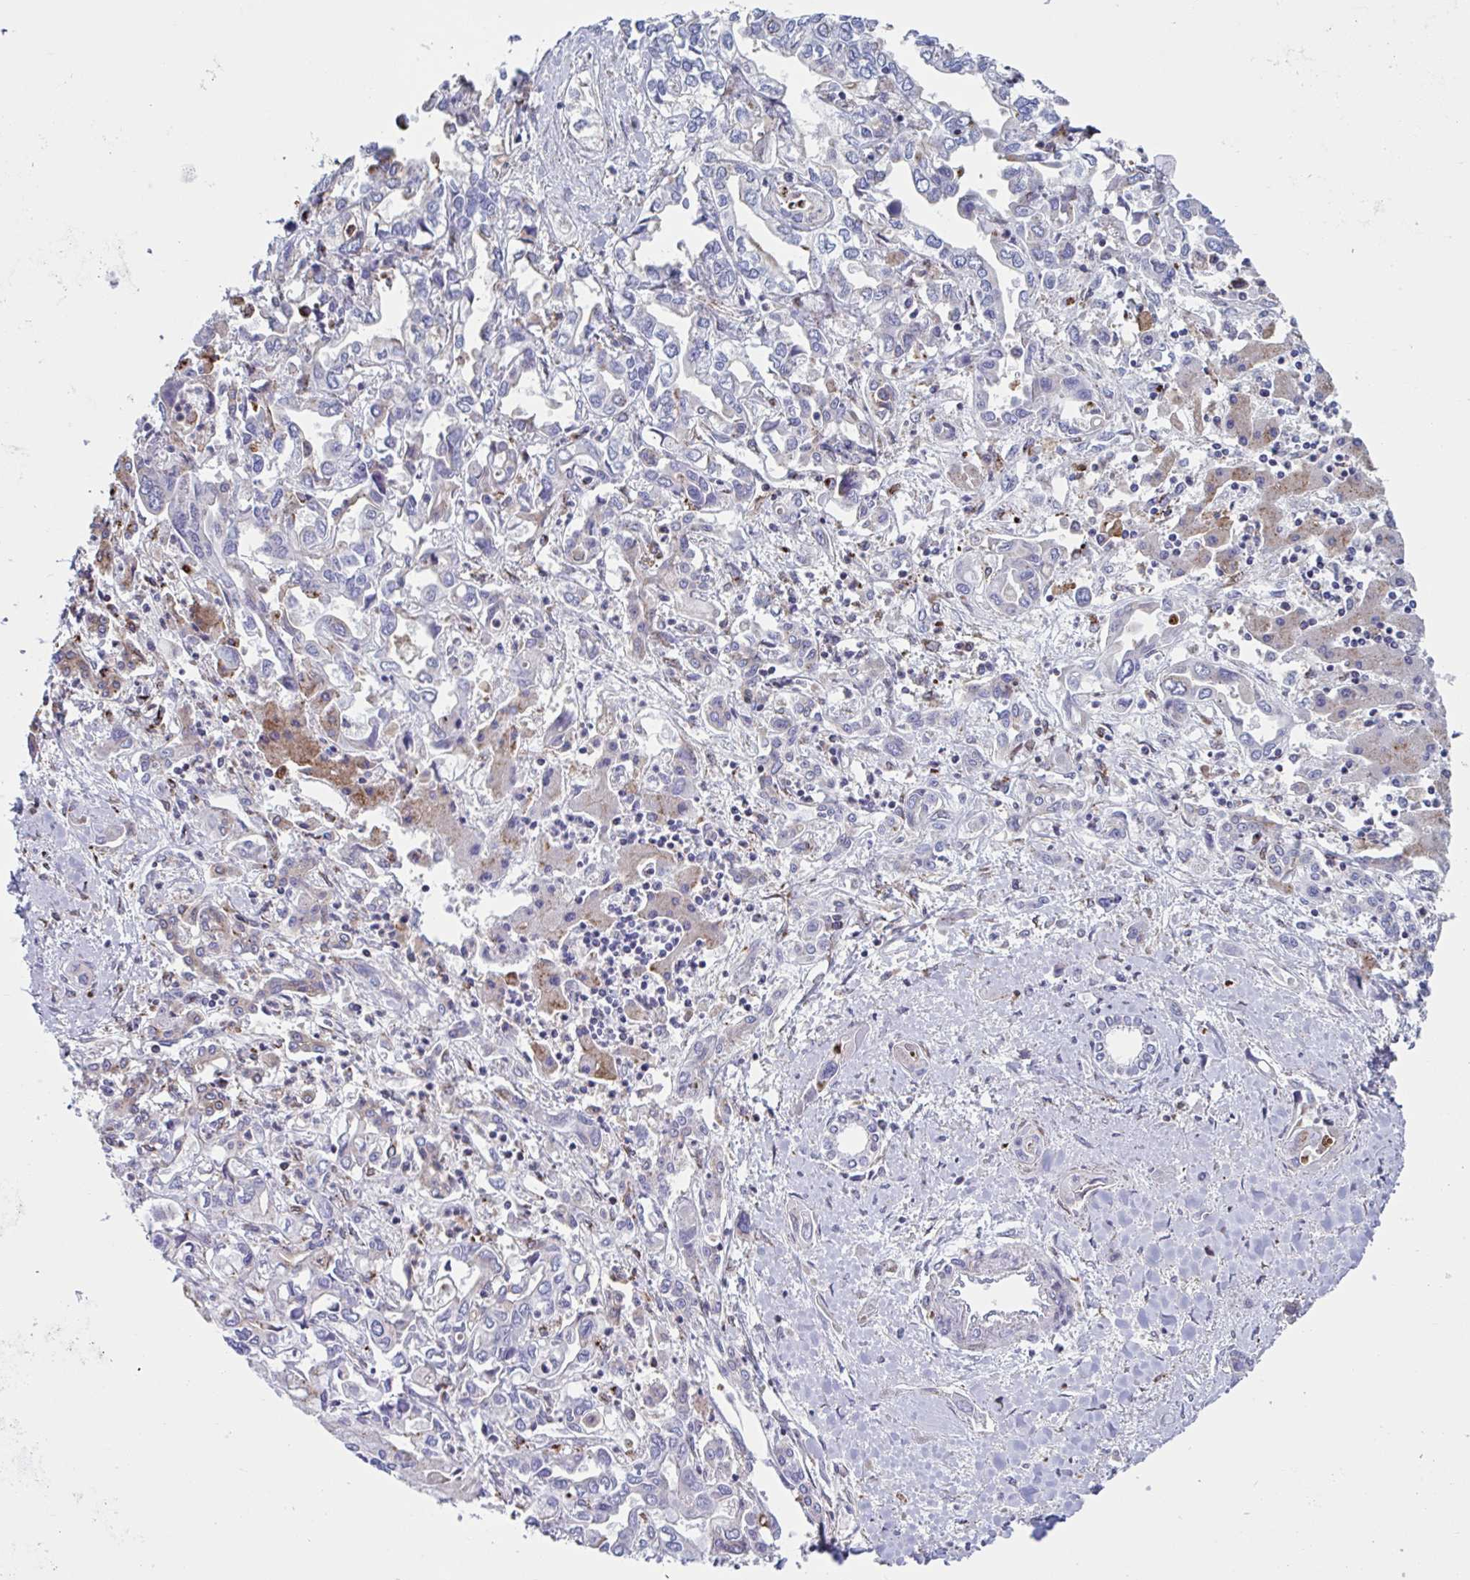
{"staining": {"intensity": "moderate", "quantity": "<25%", "location": "cytoplasmic/membranous"}, "tissue": "liver cancer", "cell_type": "Tumor cells", "image_type": "cancer", "snomed": [{"axis": "morphology", "description": "Cholangiocarcinoma"}, {"axis": "topography", "description": "Liver"}], "caption": "Cholangiocarcinoma (liver) tissue shows moderate cytoplasmic/membranous positivity in approximately <25% of tumor cells", "gene": "RFK", "patient": {"sex": "female", "age": 64}}